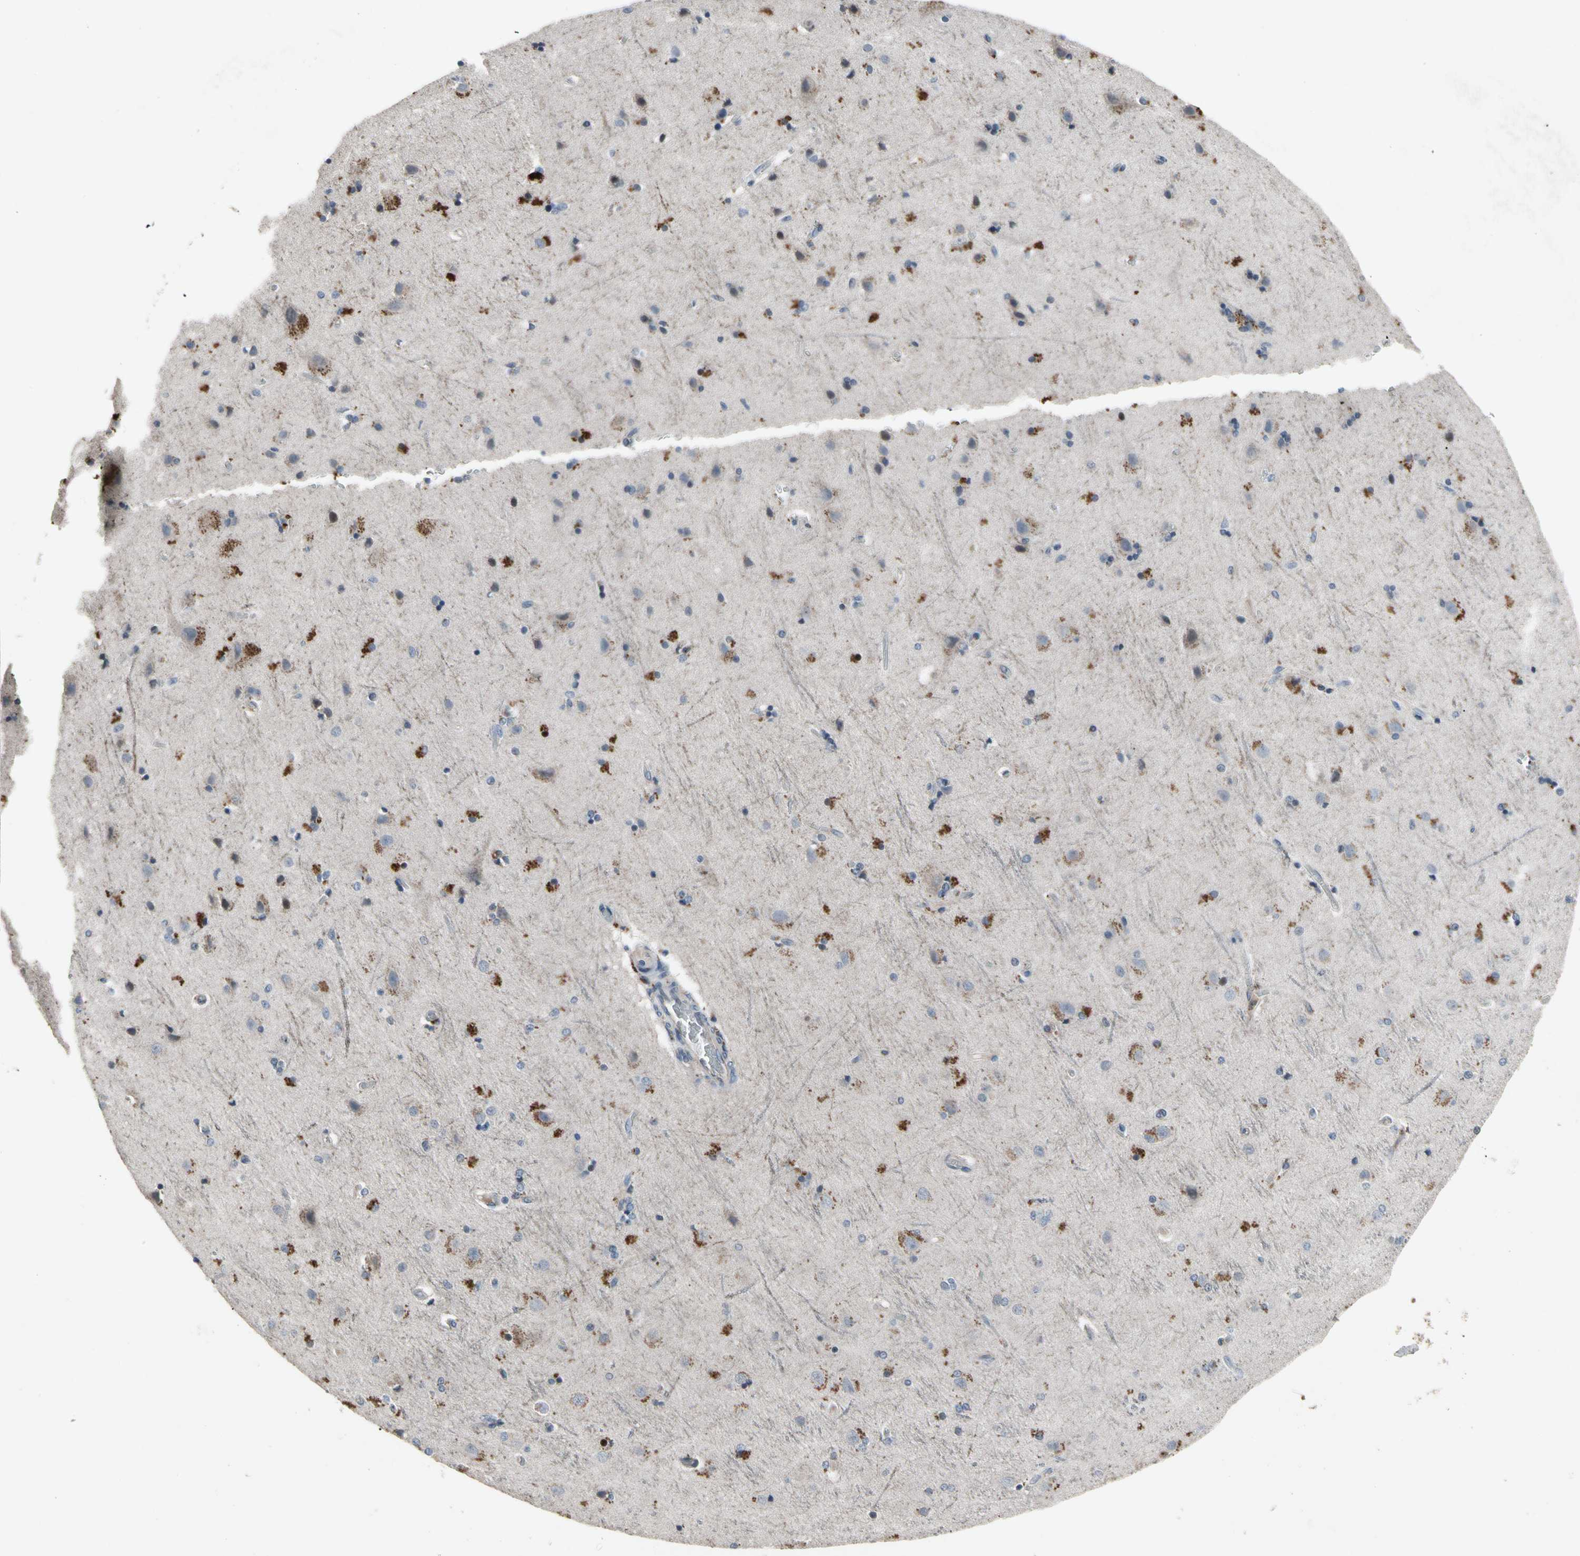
{"staining": {"intensity": "negative", "quantity": "none", "location": "none"}, "tissue": "cerebral cortex", "cell_type": "Endothelial cells", "image_type": "normal", "snomed": [{"axis": "morphology", "description": "Normal tissue, NOS"}, {"axis": "topography", "description": "Cerebral cortex"}], "caption": "DAB (3,3'-diaminobenzidine) immunohistochemical staining of unremarkable human cerebral cortex shows no significant expression in endothelial cells. (IHC, brightfield microscopy, high magnification).", "gene": "NMI", "patient": {"sex": "female", "age": 54}}